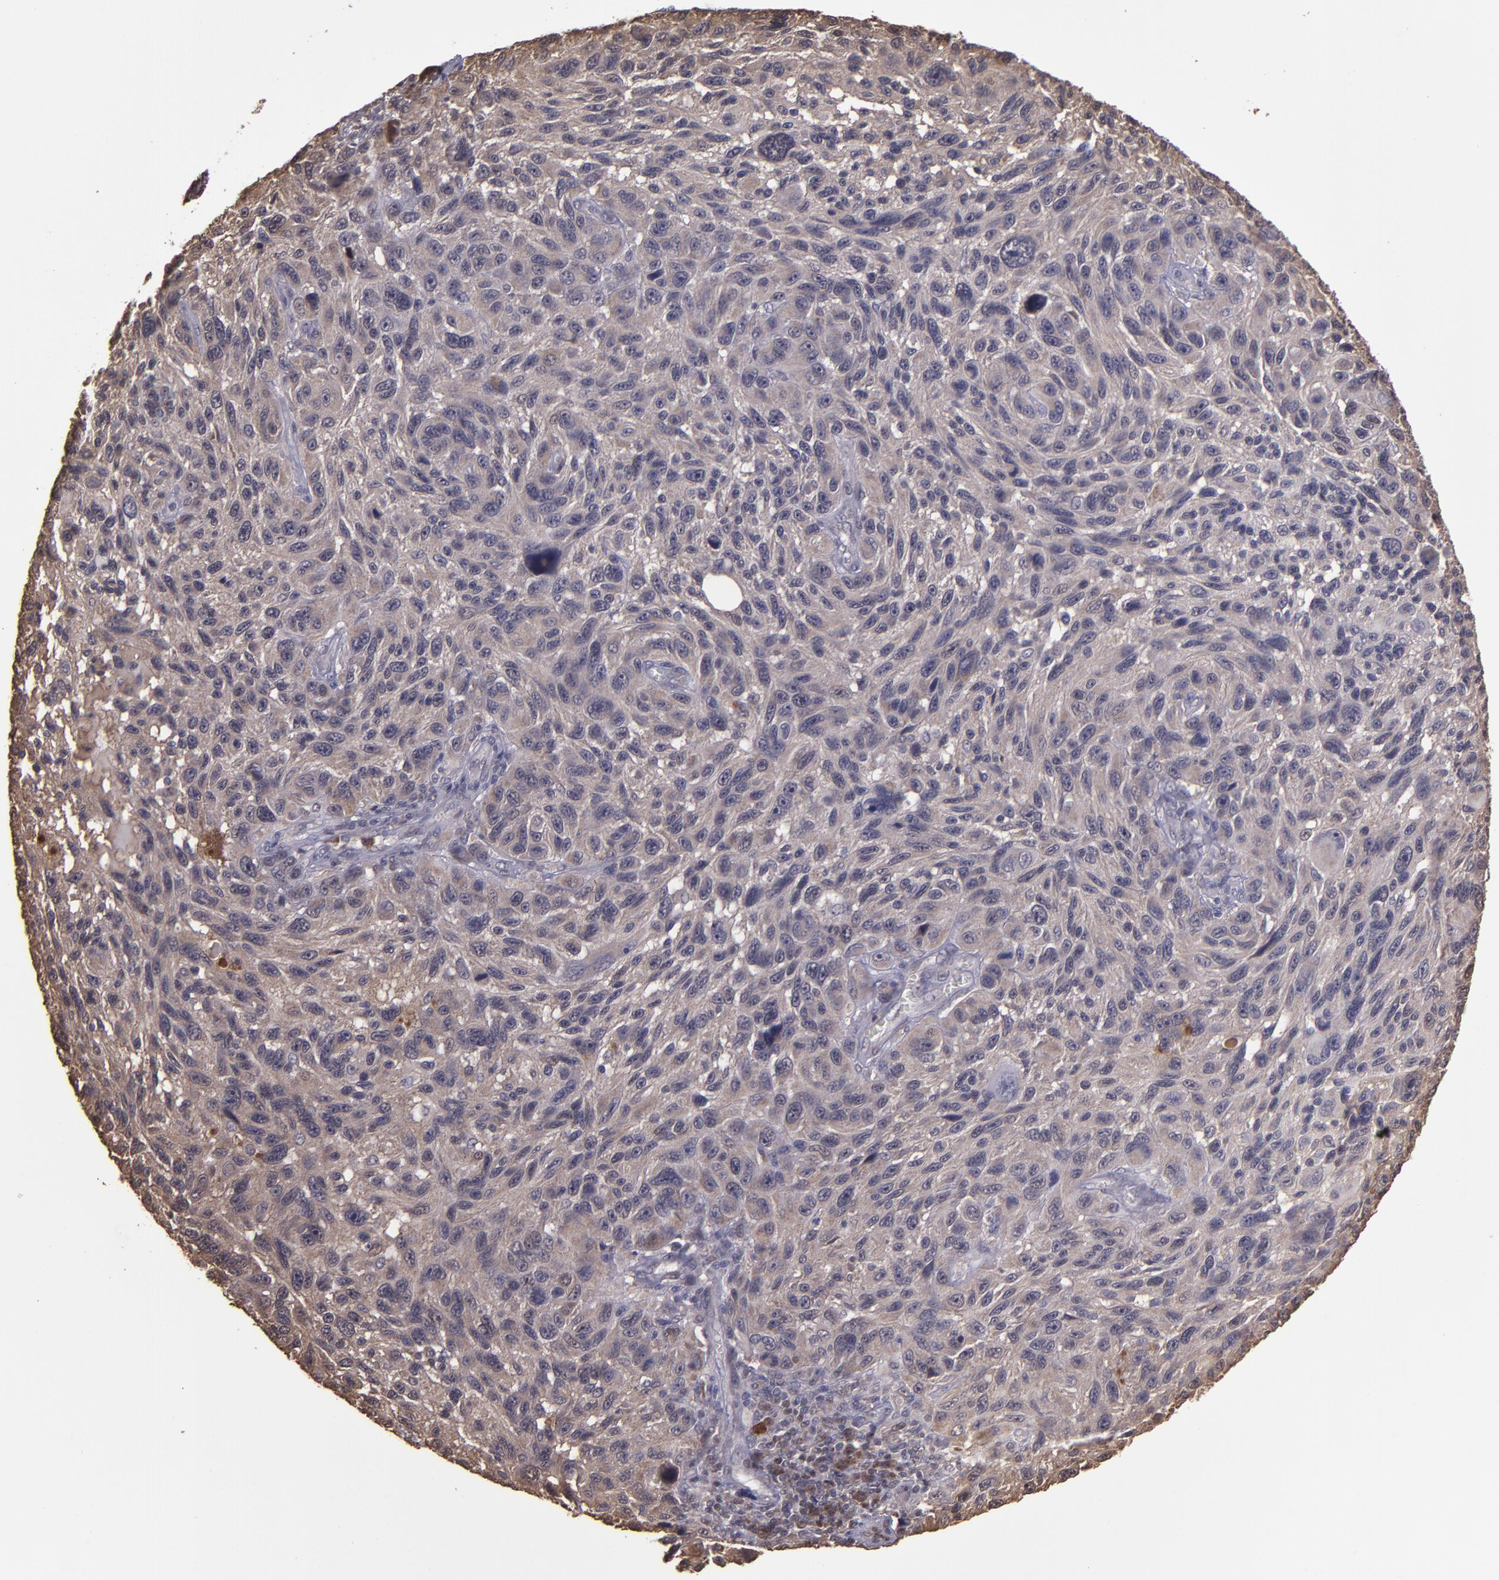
{"staining": {"intensity": "weak", "quantity": "25%-75%", "location": "cytoplasmic/membranous"}, "tissue": "melanoma", "cell_type": "Tumor cells", "image_type": "cancer", "snomed": [{"axis": "morphology", "description": "Malignant melanoma, NOS"}, {"axis": "topography", "description": "Skin"}], "caption": "Human malignant melanoma stained with a protein marker reveals weak staining in tumor cells.", "gene": "SERPINF2", "patient": {"sex": "male", "age": 53}}